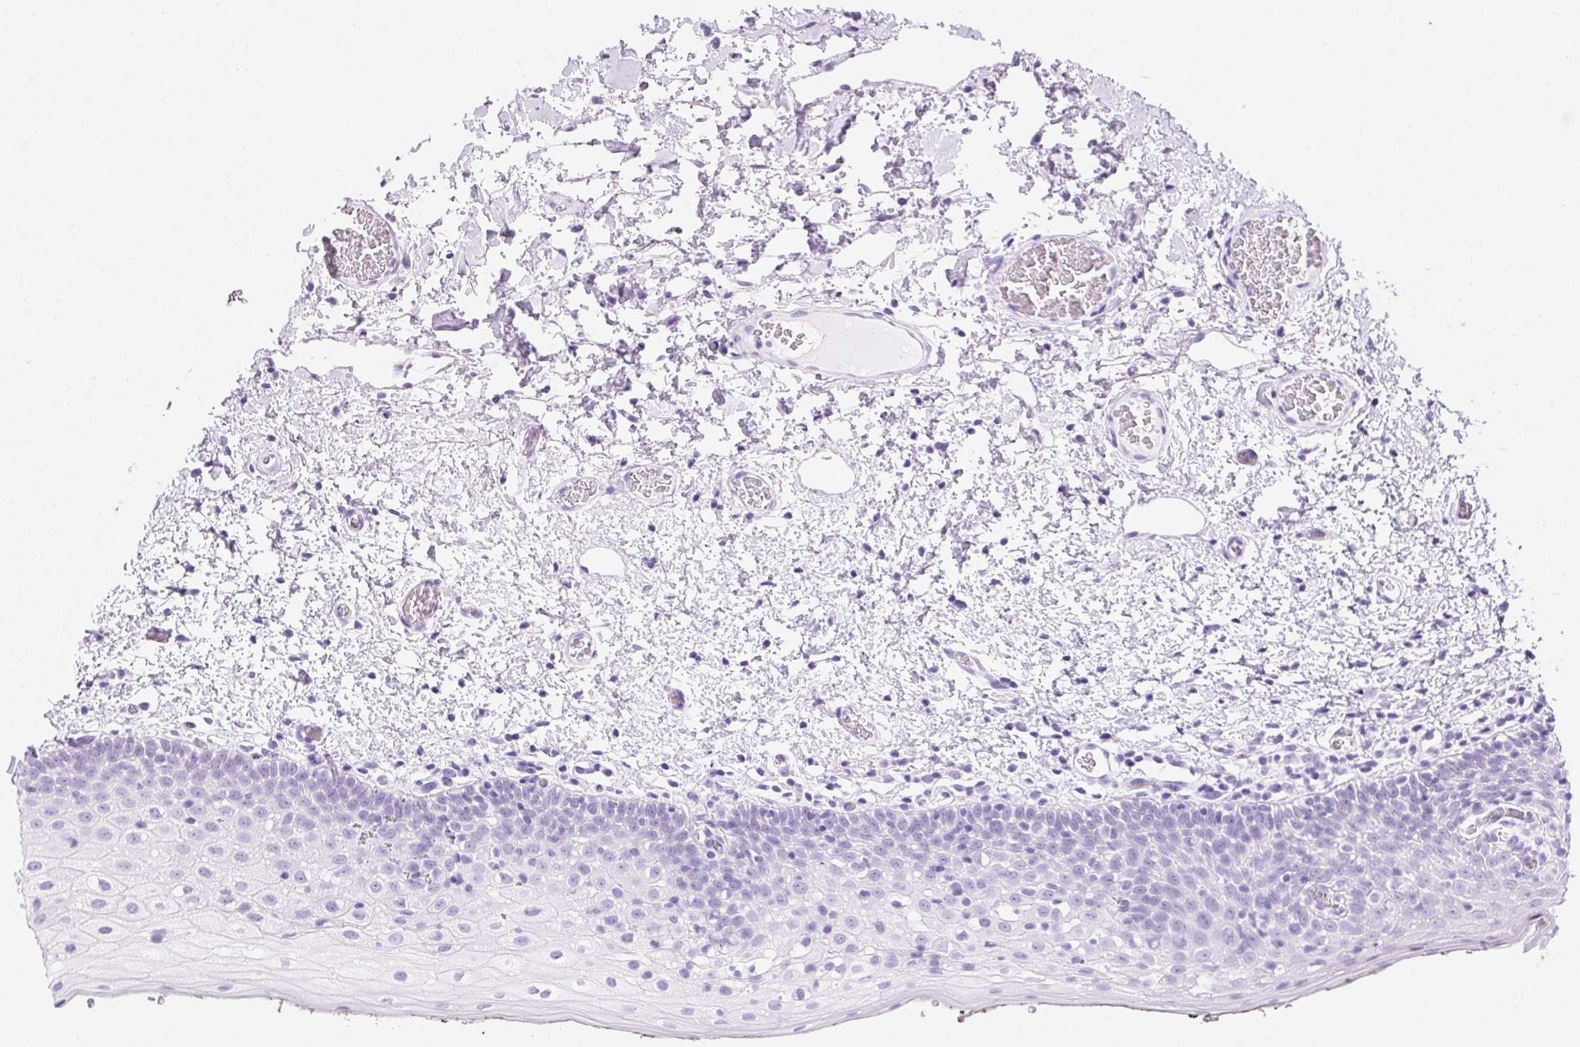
{"staining": {"intensity": "negative", "quantity": "none", "location": "none"}, "tissue": "oral mucosa", "cell_type": "Squamous epithelial cells", "image_type": "normal", "snomed": [{"axis": "morphology", "description": "Normal tissue, NOS"}, {"axis": "morphology", "description": "Squamous cell carcinoma, NOS"}, {"axis": "topography", "description": "Oral tissue"}, {"axis": "topography", "description": "Head-Neck"}], "caption": "A photomicrograph of oral mucosa stained for a protein displays no brown staining in squamous epithelial cells. (IHC, brightfield microscopy, high magnification).", "gene": "SPACA5B", "patient": {"sex": "male", "age": 69}}